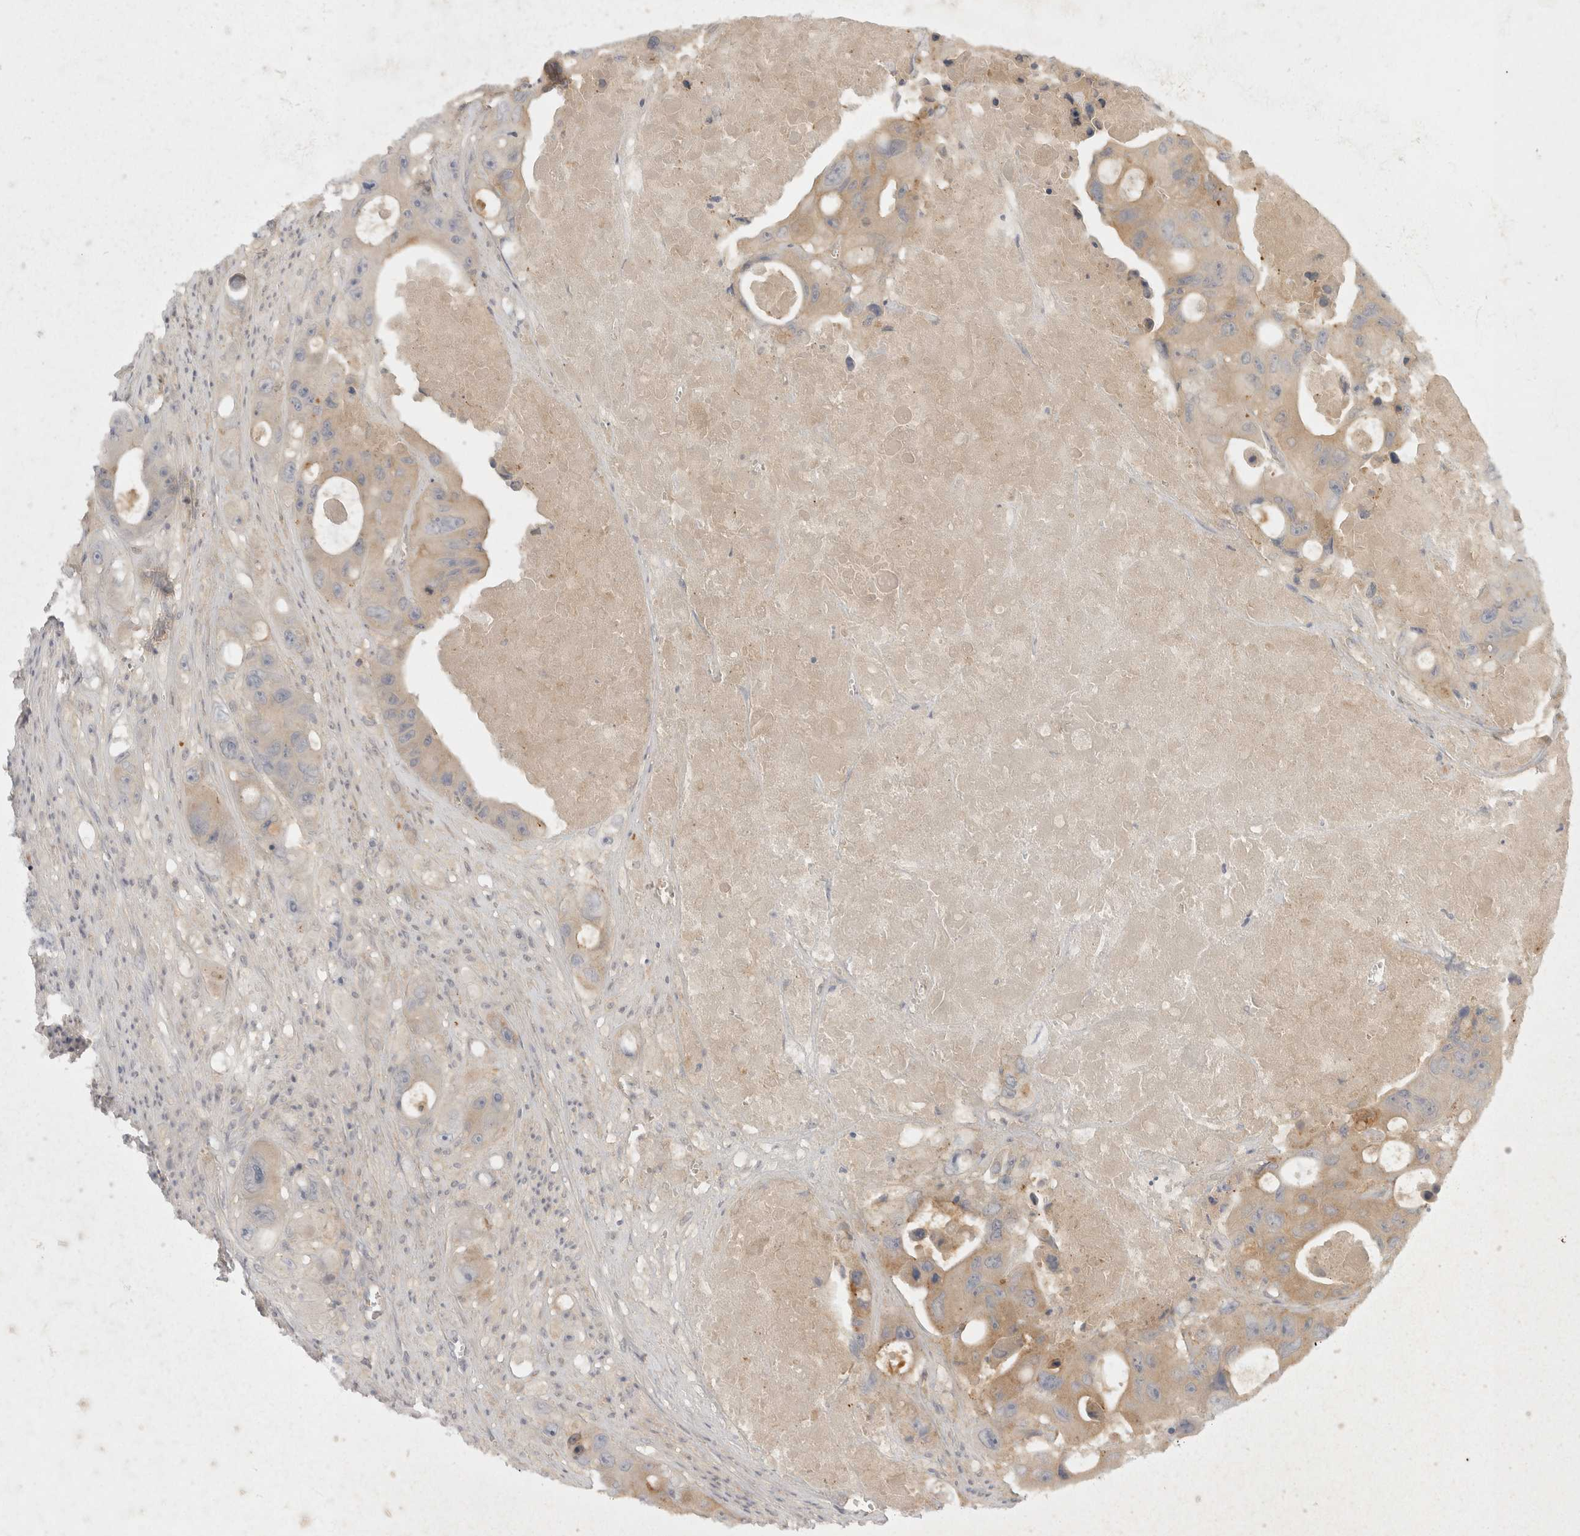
{"staining": {"intensity": "weak", "quantity": "<25%", "location": "cytoplasmic/membranous"}, "tissue": "colorectal cancer", "cell_type": "Tumor cells", "image_type": "cancer", "snomed": [{"axis": "morphology", "description": "Adenocarcinoma, NOS"}, {"axis": "topography", "description": "Colon"}], "caption": "Tumor cells are negative for protein expression in human colorectal cancer (adenocarcinoma).", "gene": "TOM1L2", "patient": {"sex": "female", "age": 46}}